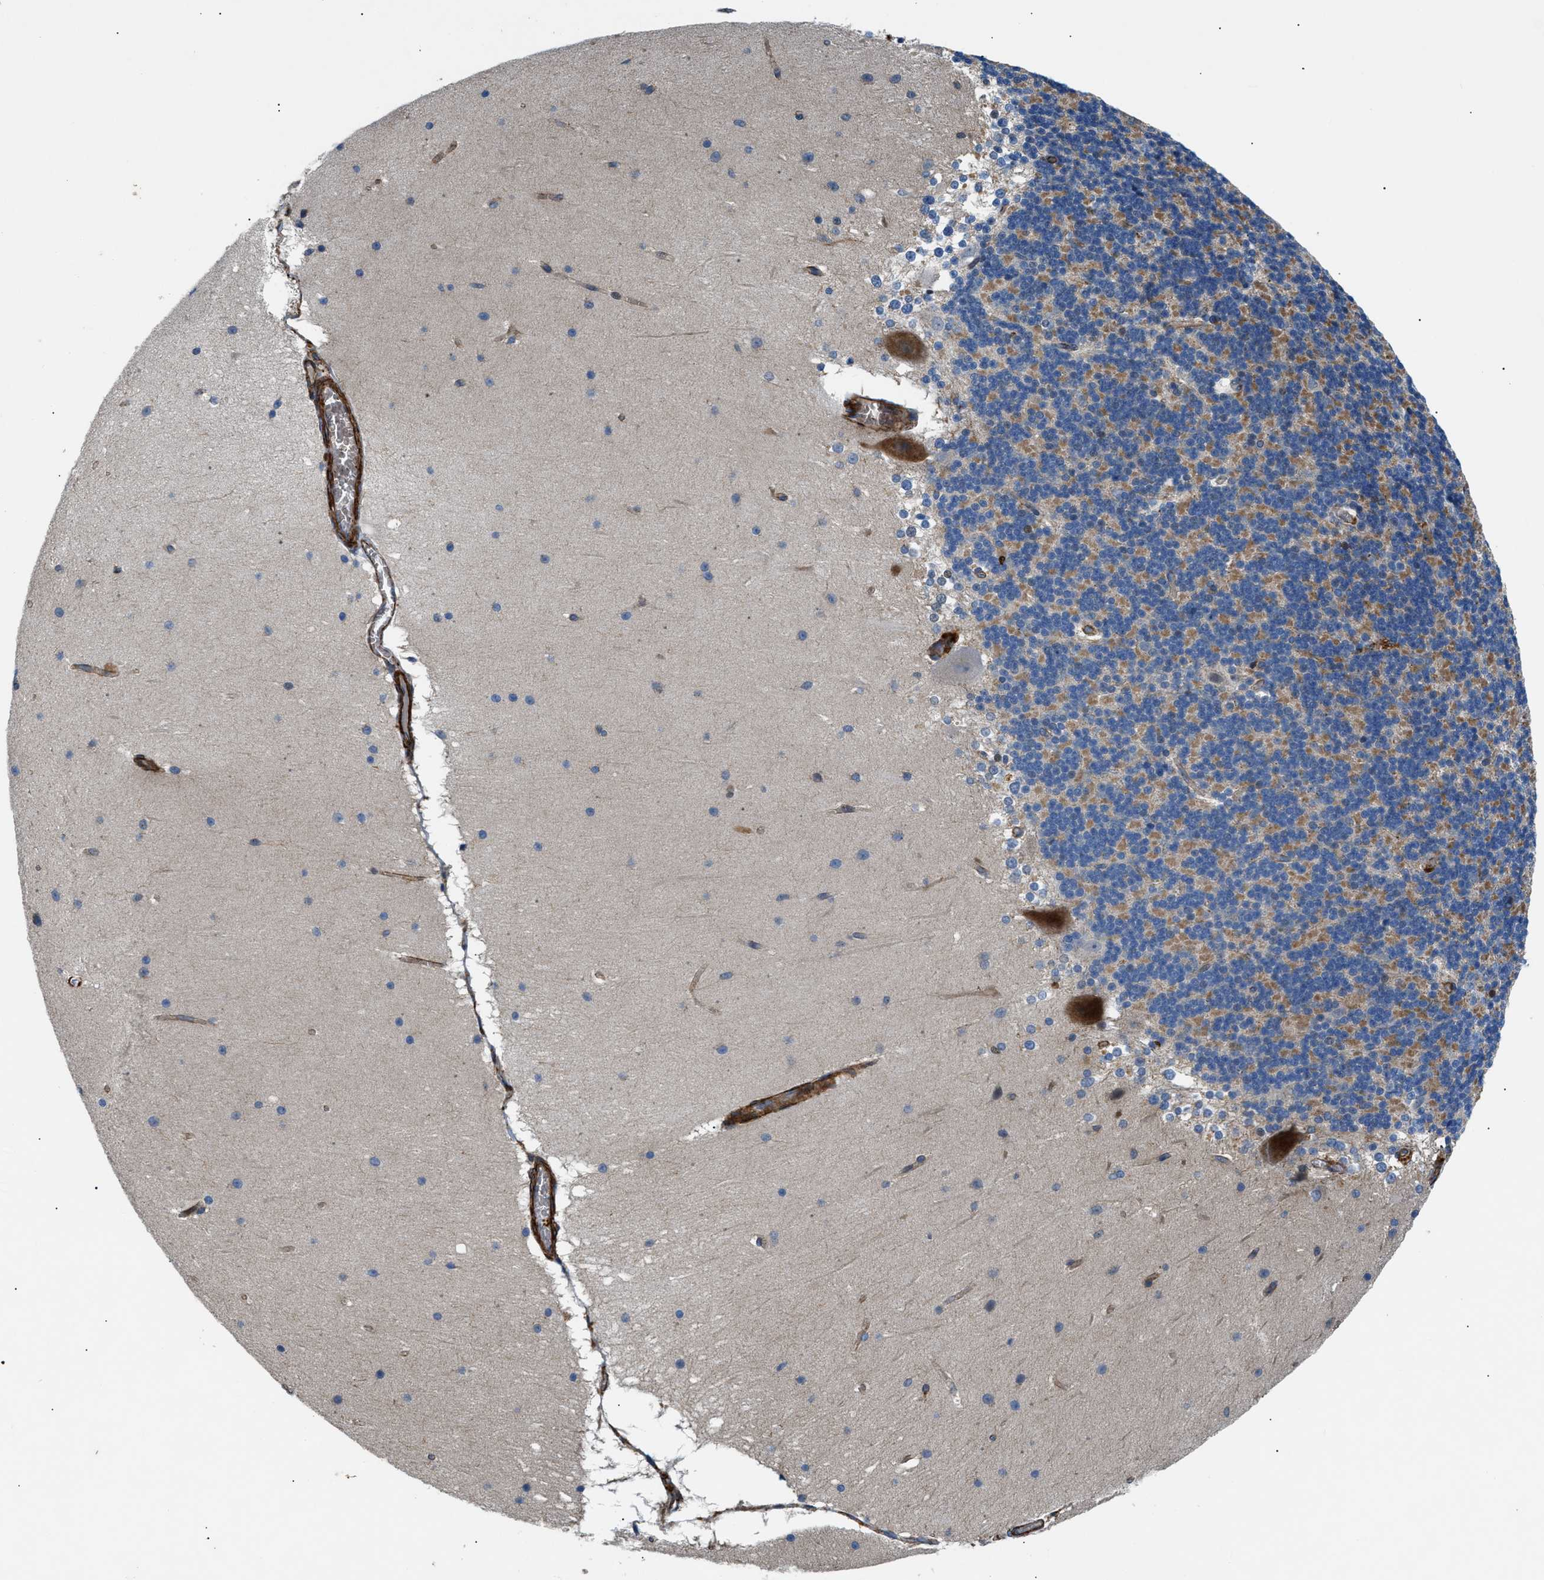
{"staining": {"intensity": "moderate", "quantity": "25%-75%", "location": "cytoplasmic/membranous"}, "tissue": "cerebellum", "cell_type": "Cells in granular layer", "image_type": "normal", "snomed": [{"axis": "morphology", "description": "Normal tissue, NOS"}, {"axis": "topography", "description": "Cerebellum"}], "caption": "Immunohistochemistry (IHC) histopathology image of normal cerebellum stained for a protein (brown), which reveals medium levels of moderate cytoplasmic/membranous expression in about 25%-75% of cells in granular layer.", "gene": "DHODH", "patient": {"sex": "female", "age": 19}}